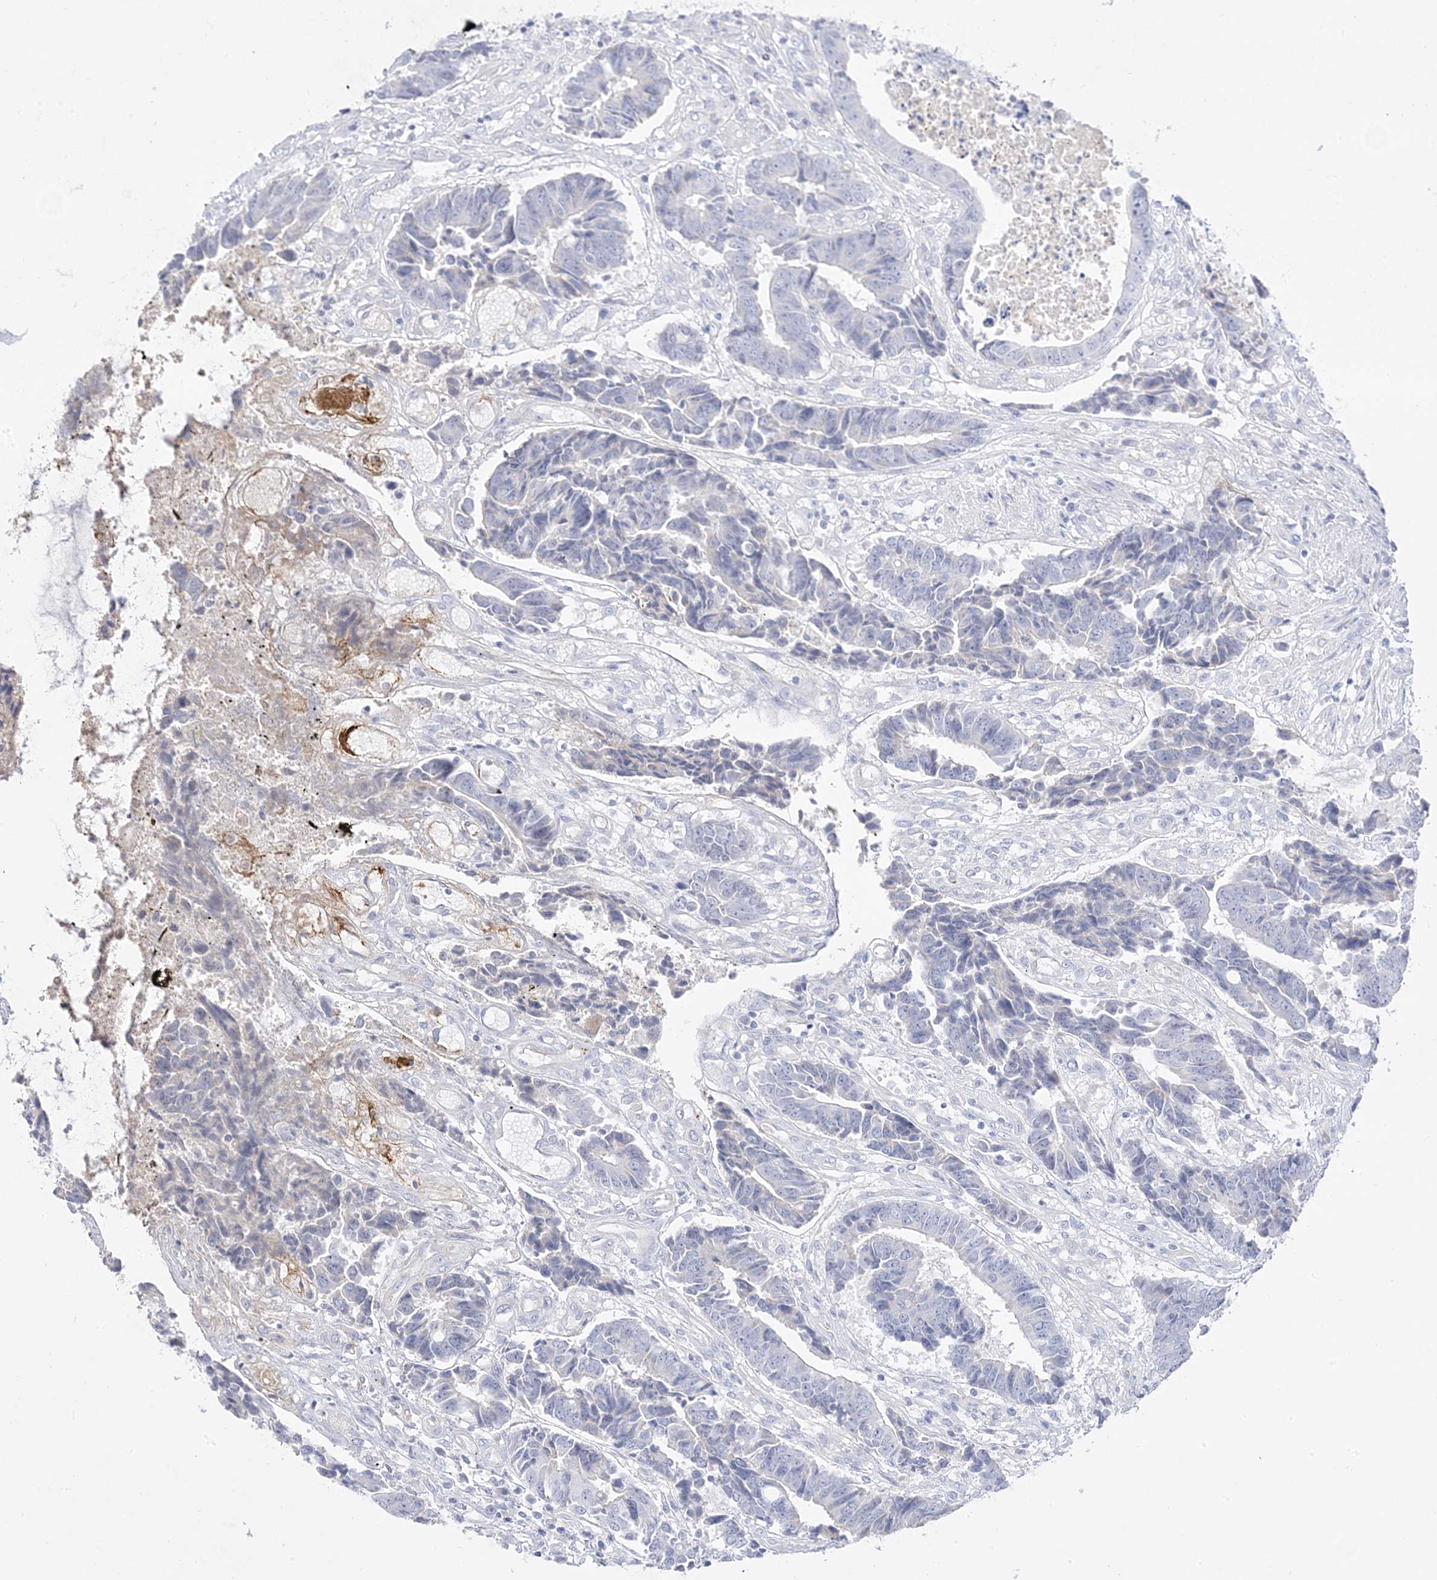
{"staining": {"intensity": "negative", "quantity": "none", "location": "none"}, "tissue": "colorectal cancer", "cell_type": "Tumor cells", "image_type": "cancer", "snomed": [{"axis": "morphology", "description": "Adenocarcinoma, NOS"}, {"axis": "topography", "description": "Rectum"}], "caption": "IHC of human colorectal cancer (adenocarcinoma) demonstrates no positivity in tumor cells. (Stains: DAB (3,3'-diaminobenzidine) IHC with hematoxylin counter stain, Microscopy: brightfield microscopy at high magnification).", "gene": "TRANK1", "patient": {"sex": "male", "age": 84}}